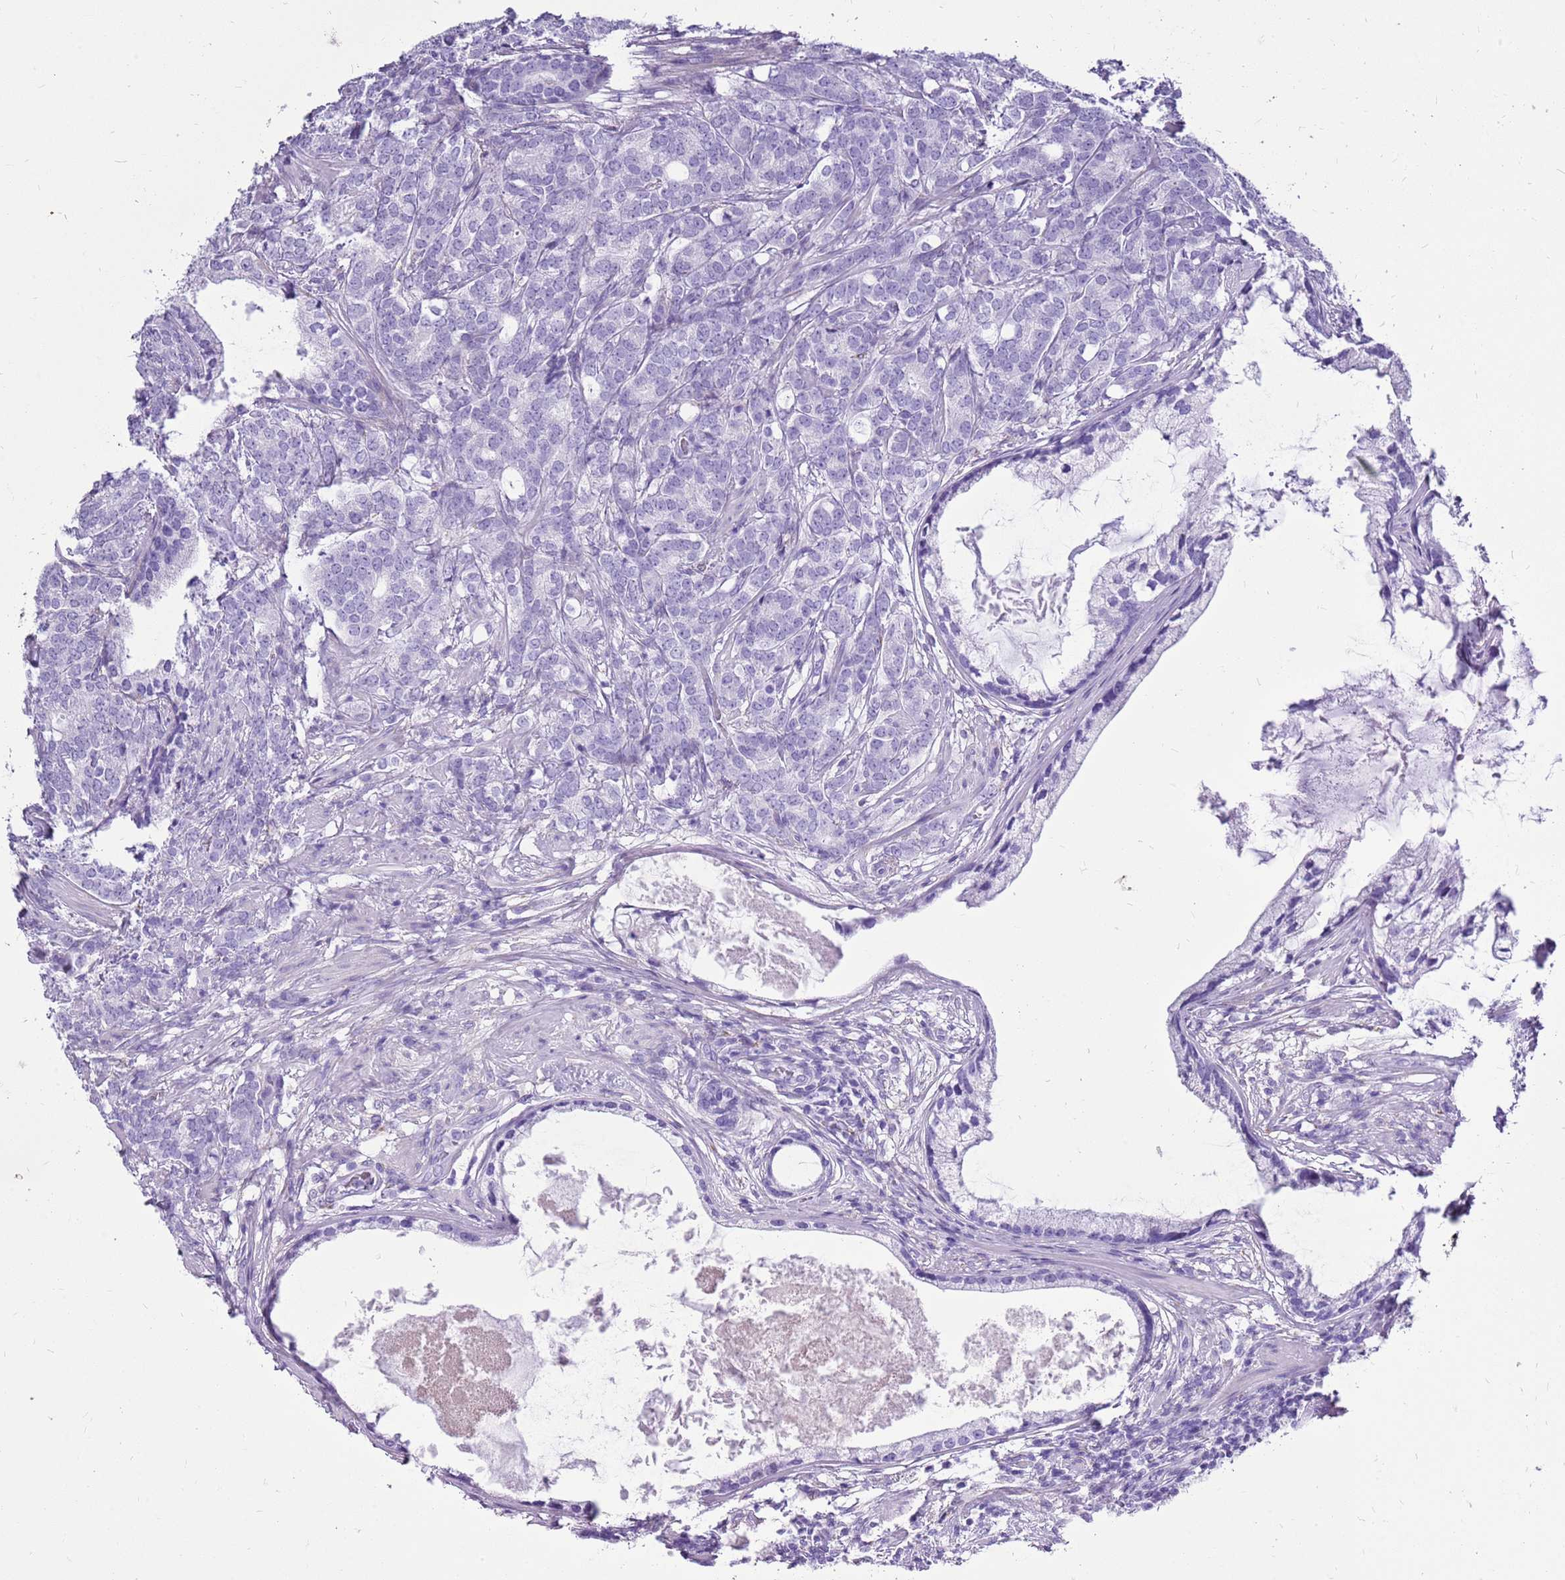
{"staining": {"intensity": "negative", "quantity": "none", "location": "none"}, "tissue": "prostate cancer", "cell_type": "Tumor cells", "image_type": "cancer", "snomed": [{"axis": "morphology", "description": "Adenocarcinoma, Low grade"}, {"axis": "topography", "description": "Prostate"}], "caption": "Prostate cancer was stained to show a protein in brown. There is no significant expression in tumor cells.", "gene": "ACSS3", "patient": {"sex": "male", "age": 71}}